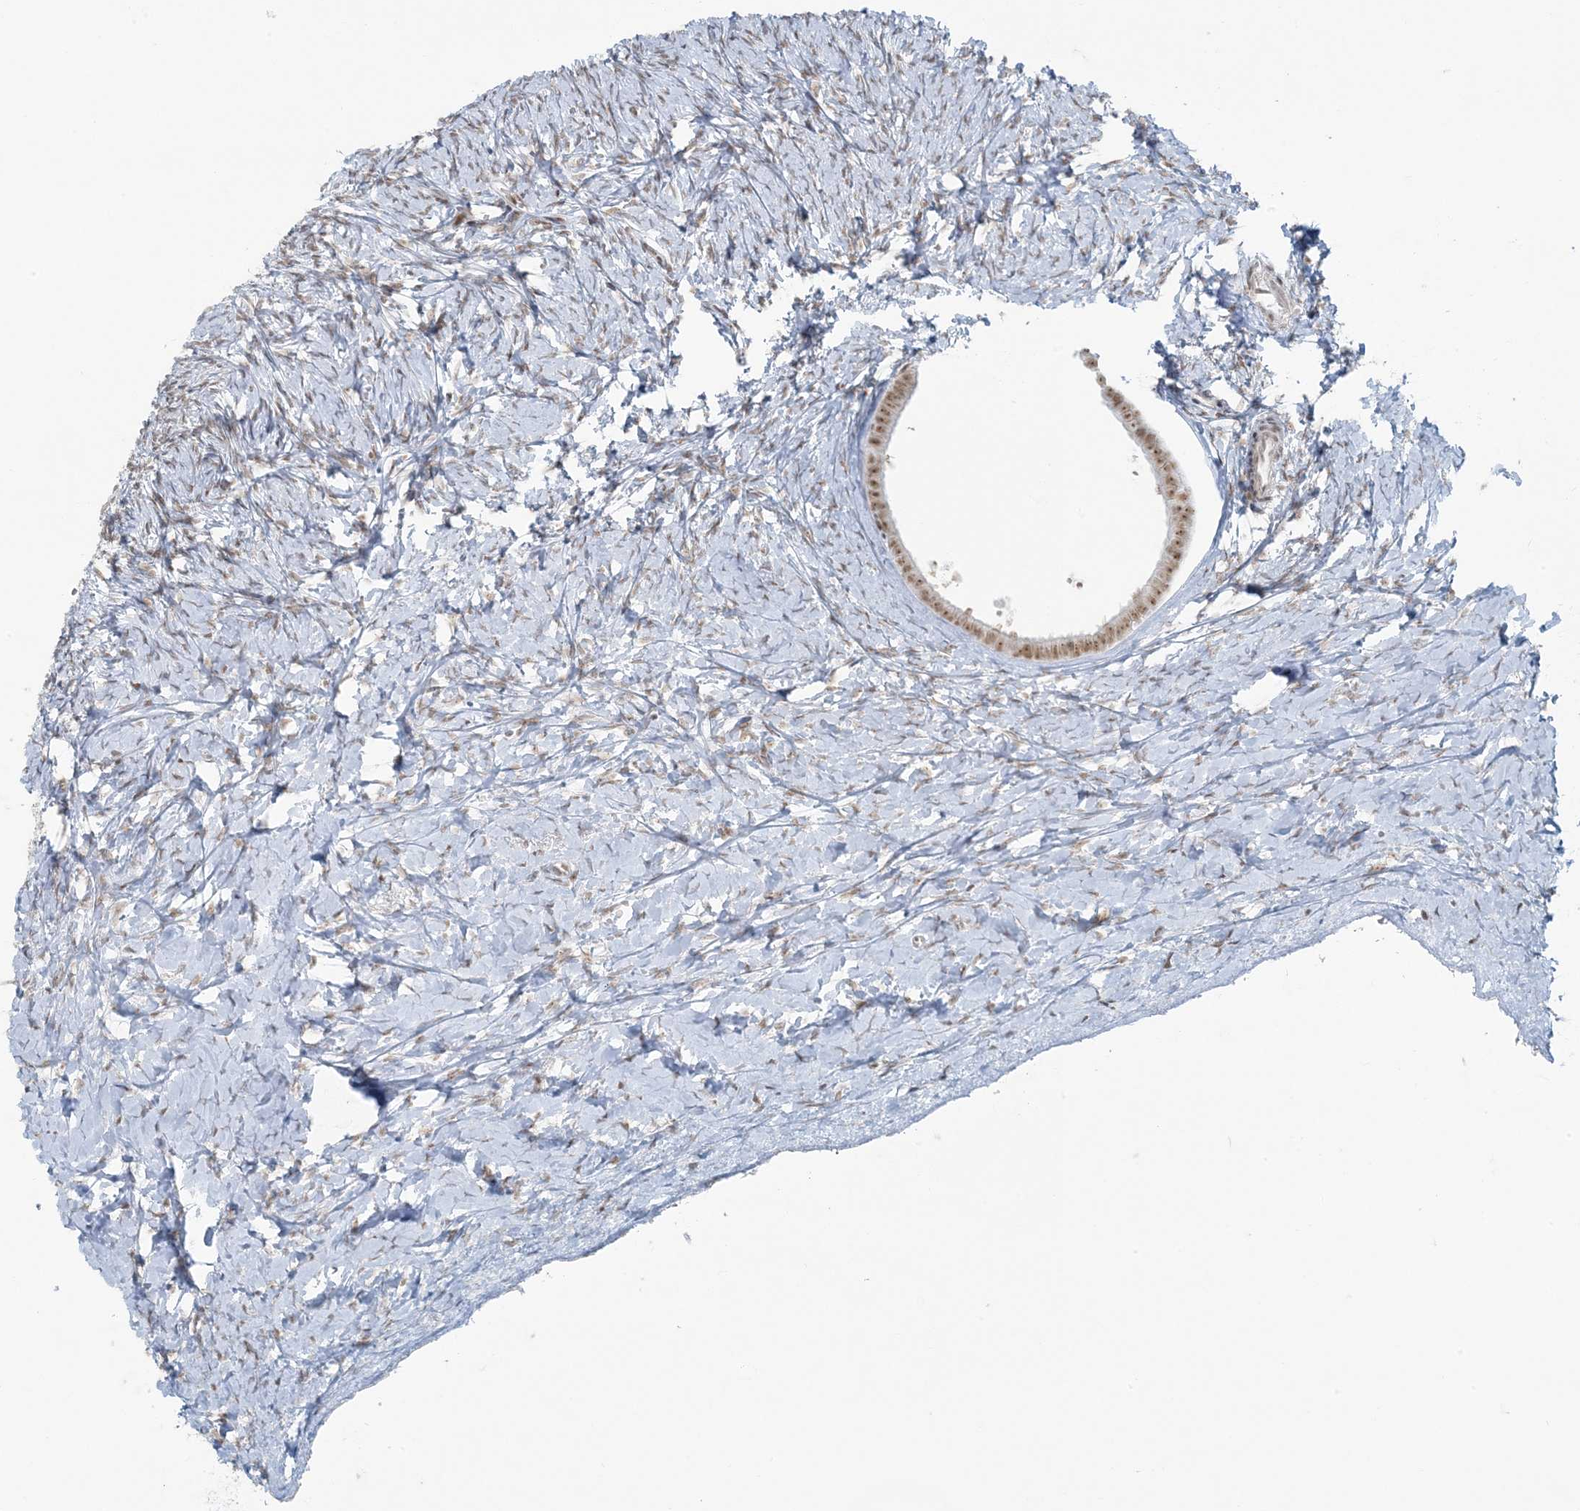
{"staining": {"intensity": "moderate", "quantity": ">75%", "location": "nuclear"}, "tissue": "ovary", "cell_type": "Follicle cells", "image_type": "normal", "snomed": [{"axis": "morphology", "description": "Normal tissue, NOS"}, {"axis": "morphology", "description": "Developmental malformation"}, {"axis": "topography", "description": "Ovary"}], "caption": "IHC micrograph of unremarkable ovary stained for a protein (brown), which demonstrates medium levels of moderate nuclear staining in about >75% of follicle cells.", "gene": "ZNF787", "patient": {"sex": "female", "age": 39}}